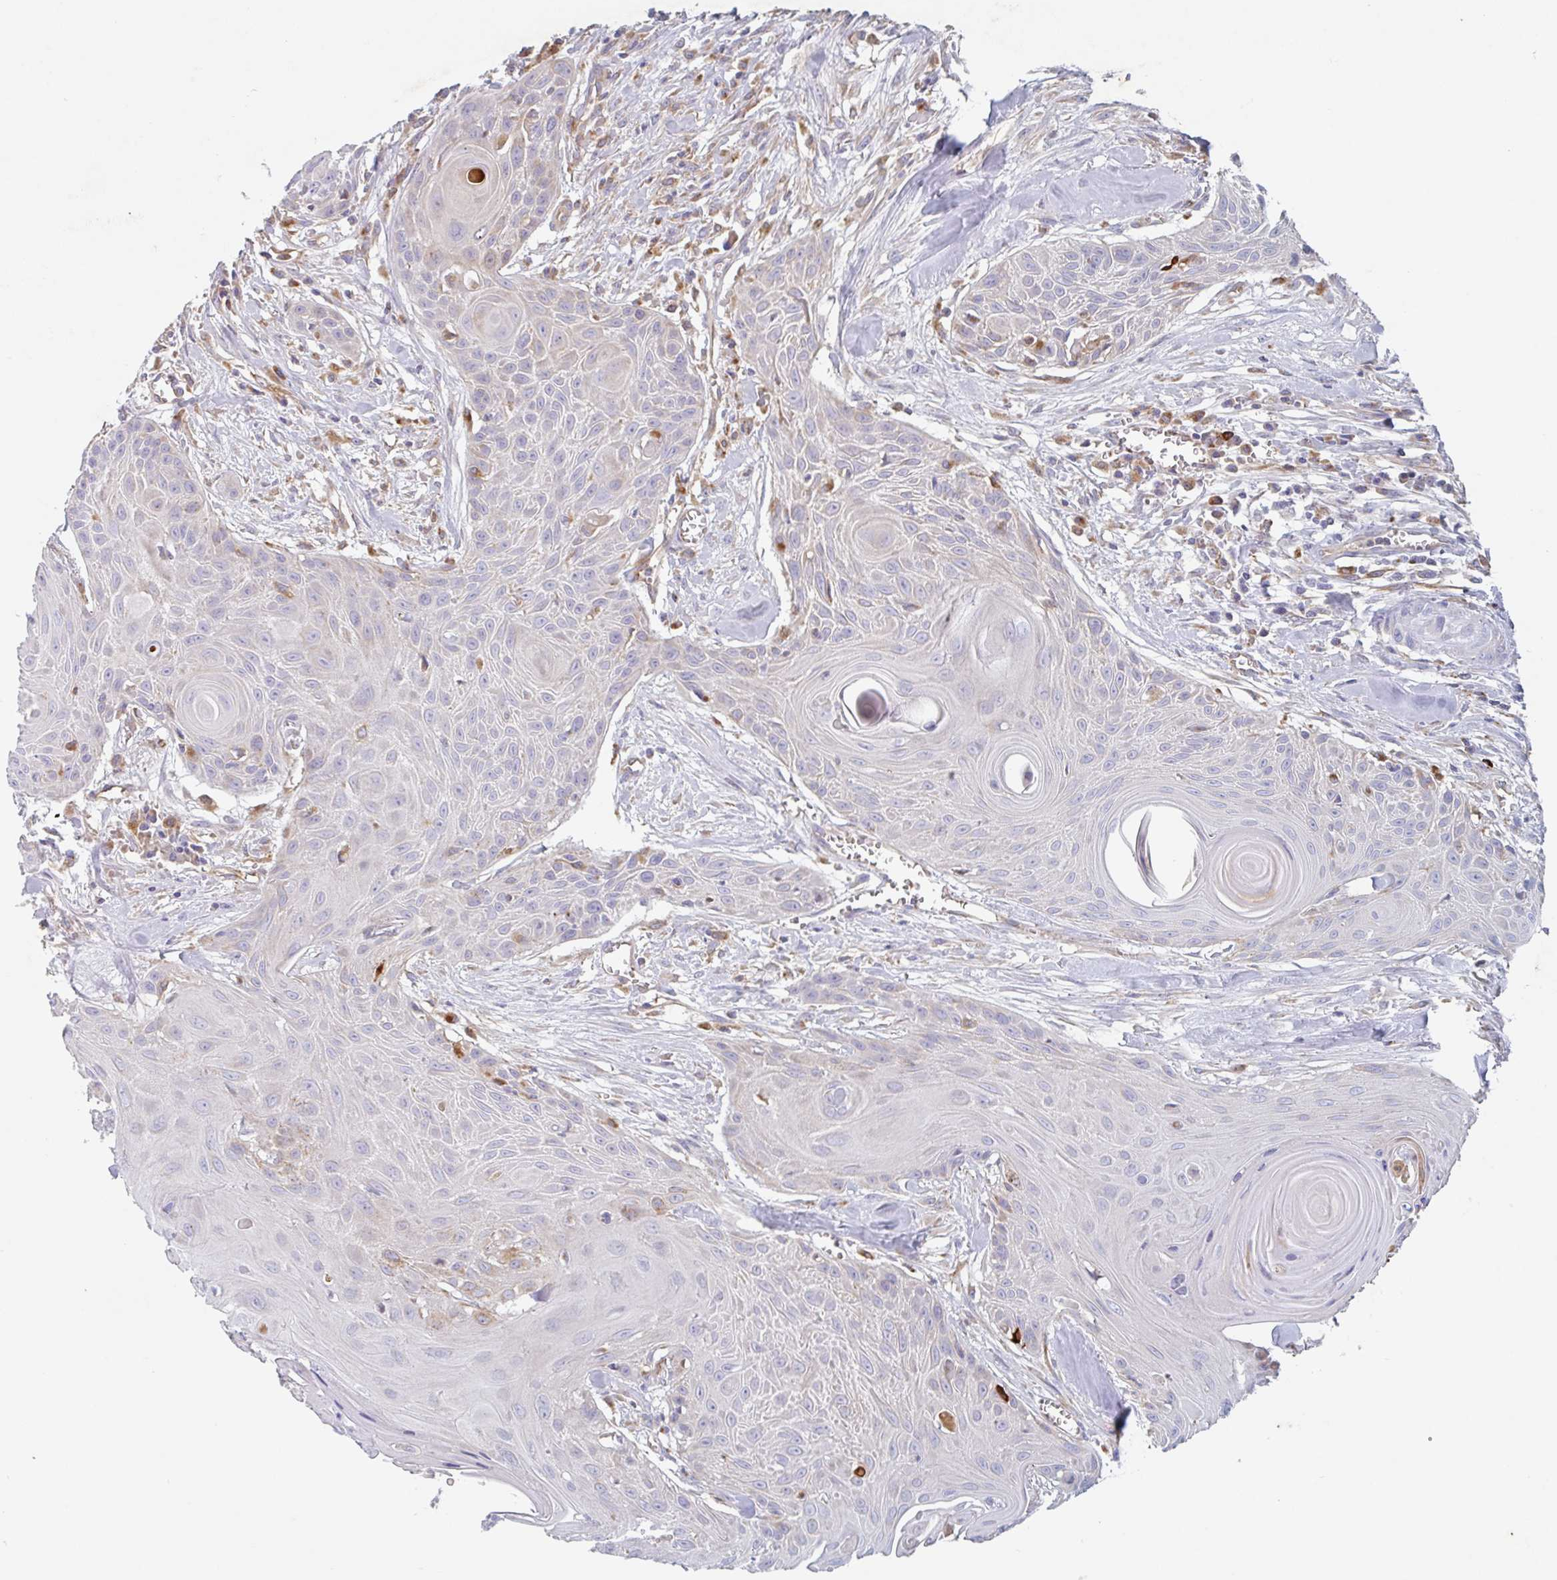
{"staining": {"intensity": "moderate", "quantity": "<25%", "location": "nuclear"}, "tissue": "head and neck cancer", "cell_type": "Tumor cells", "image_type": "cancer", "snomed": [{"axis": "morphology", "description": "Squamous cell carcinoma, NOS"}, {"axis": "topography", "description": "Lymph node"}, {"axis": "topography", "description": "Salivary gland"}, {"axis": "topography", "description": "Head-Neck"}], "caption": "Immunohistochemistry photomicrograph of human head and neck cancer (squamous cell carcinoma) stained for a protein (brown), which shows low levels of moderate nuclear positivity in about <25% of tumor cells.", "gene": "MANBA", "patient": {"sex": "female", "age": 74}}